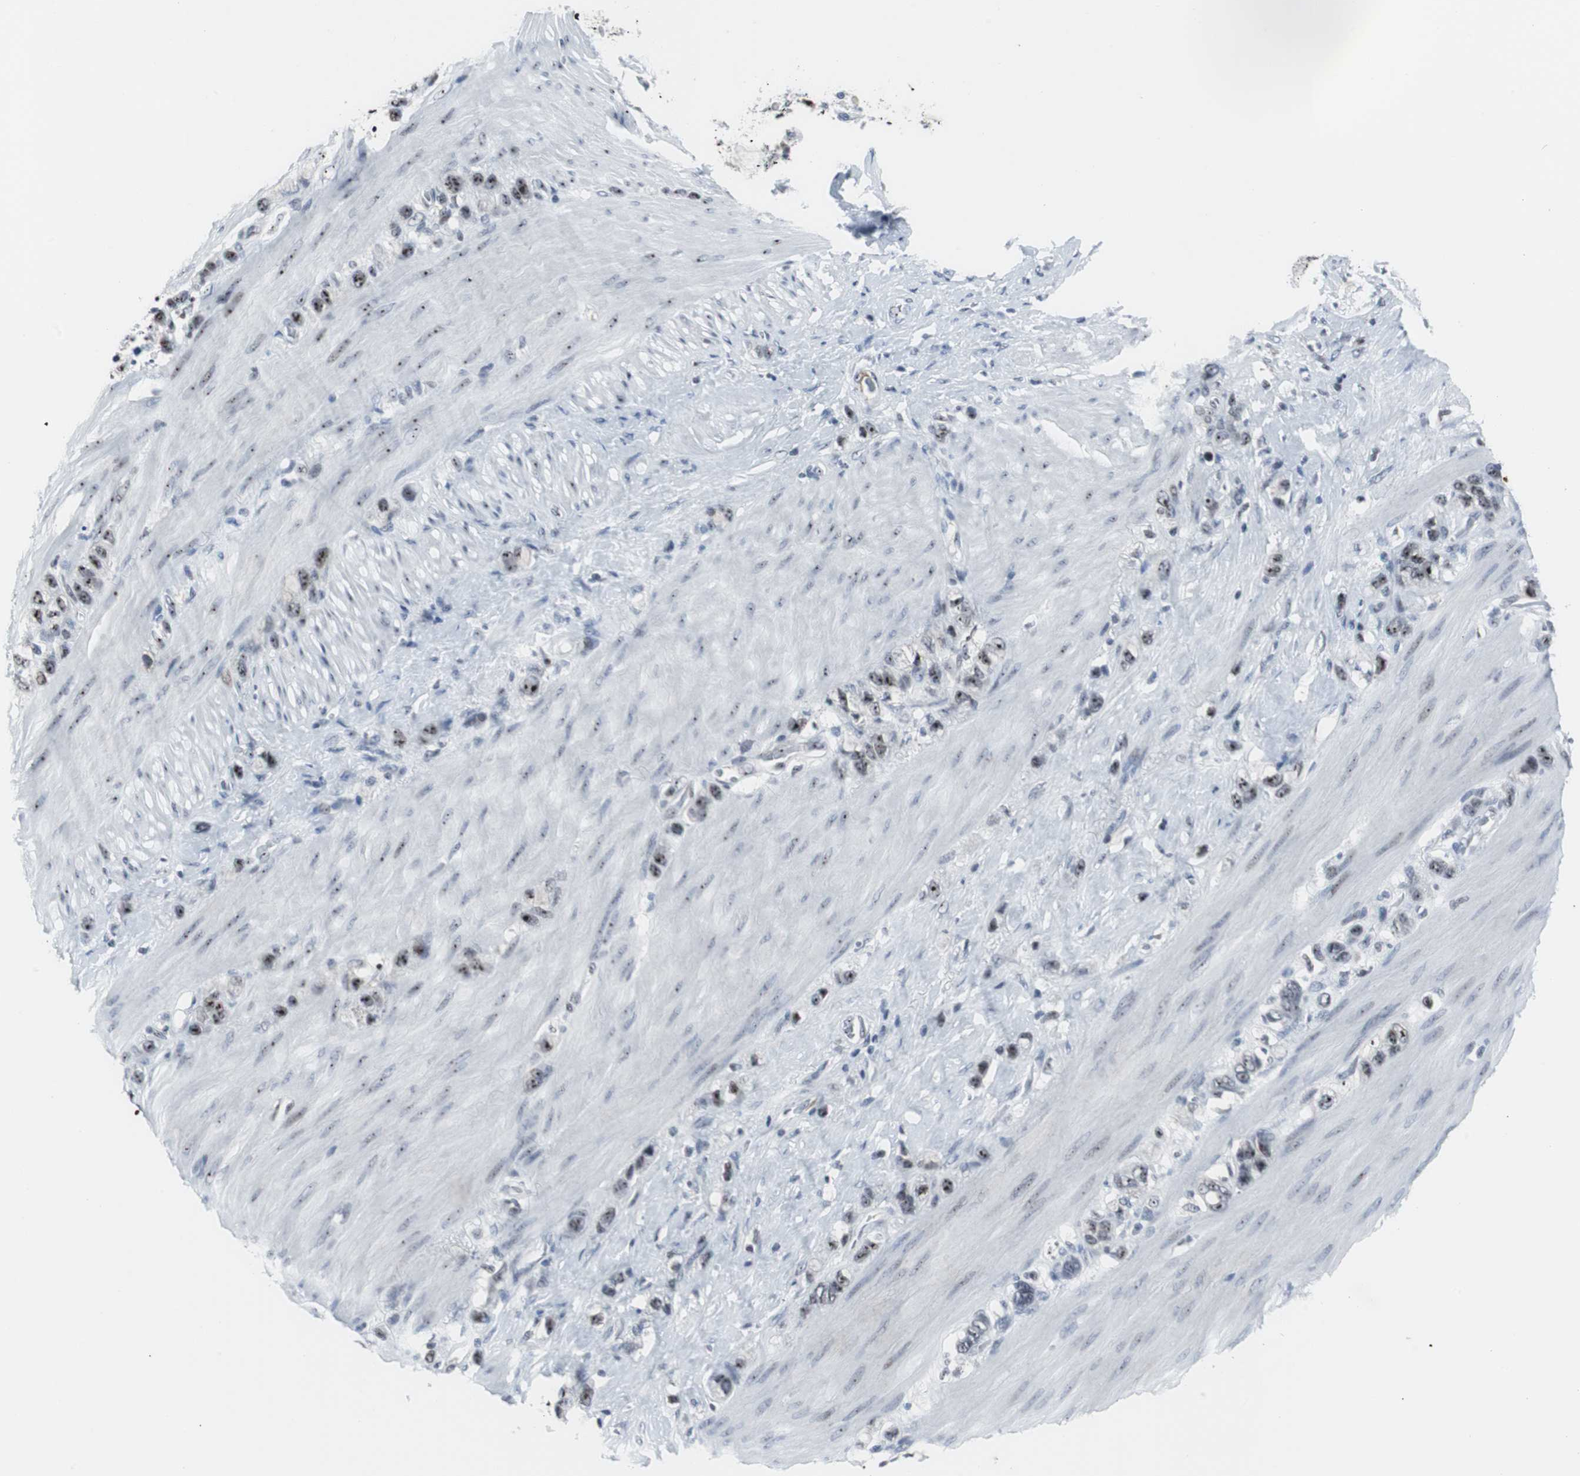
{"staining": {"intensity": "moderate", "quantity": ">75%", "location": "nuclear"}, "tissue": "stomach cancer", "cell_type": "Tumor cells", "image_type": "cancer", "snomed": [{"axis": "morphology", "description": "Normal tissue, NOS"}, {"axis": "morphology", "description": "Adenocarcinoma, NOS"}, {"axis": "morphology", "description": "Adenocarcinoma, High grade"}, {"axis": "topography", "description": "Stomach, upper"}, {"axis": "topography", "description": "Stomach"}], "caption": "Protein staining by IHC exhibits moderate nuclear staining in approximately >75% of tumor cells in stomach cancer (adenocarcinoma).", "gene": "DOK1", "patient": {"sex": "female", "age": 65}}